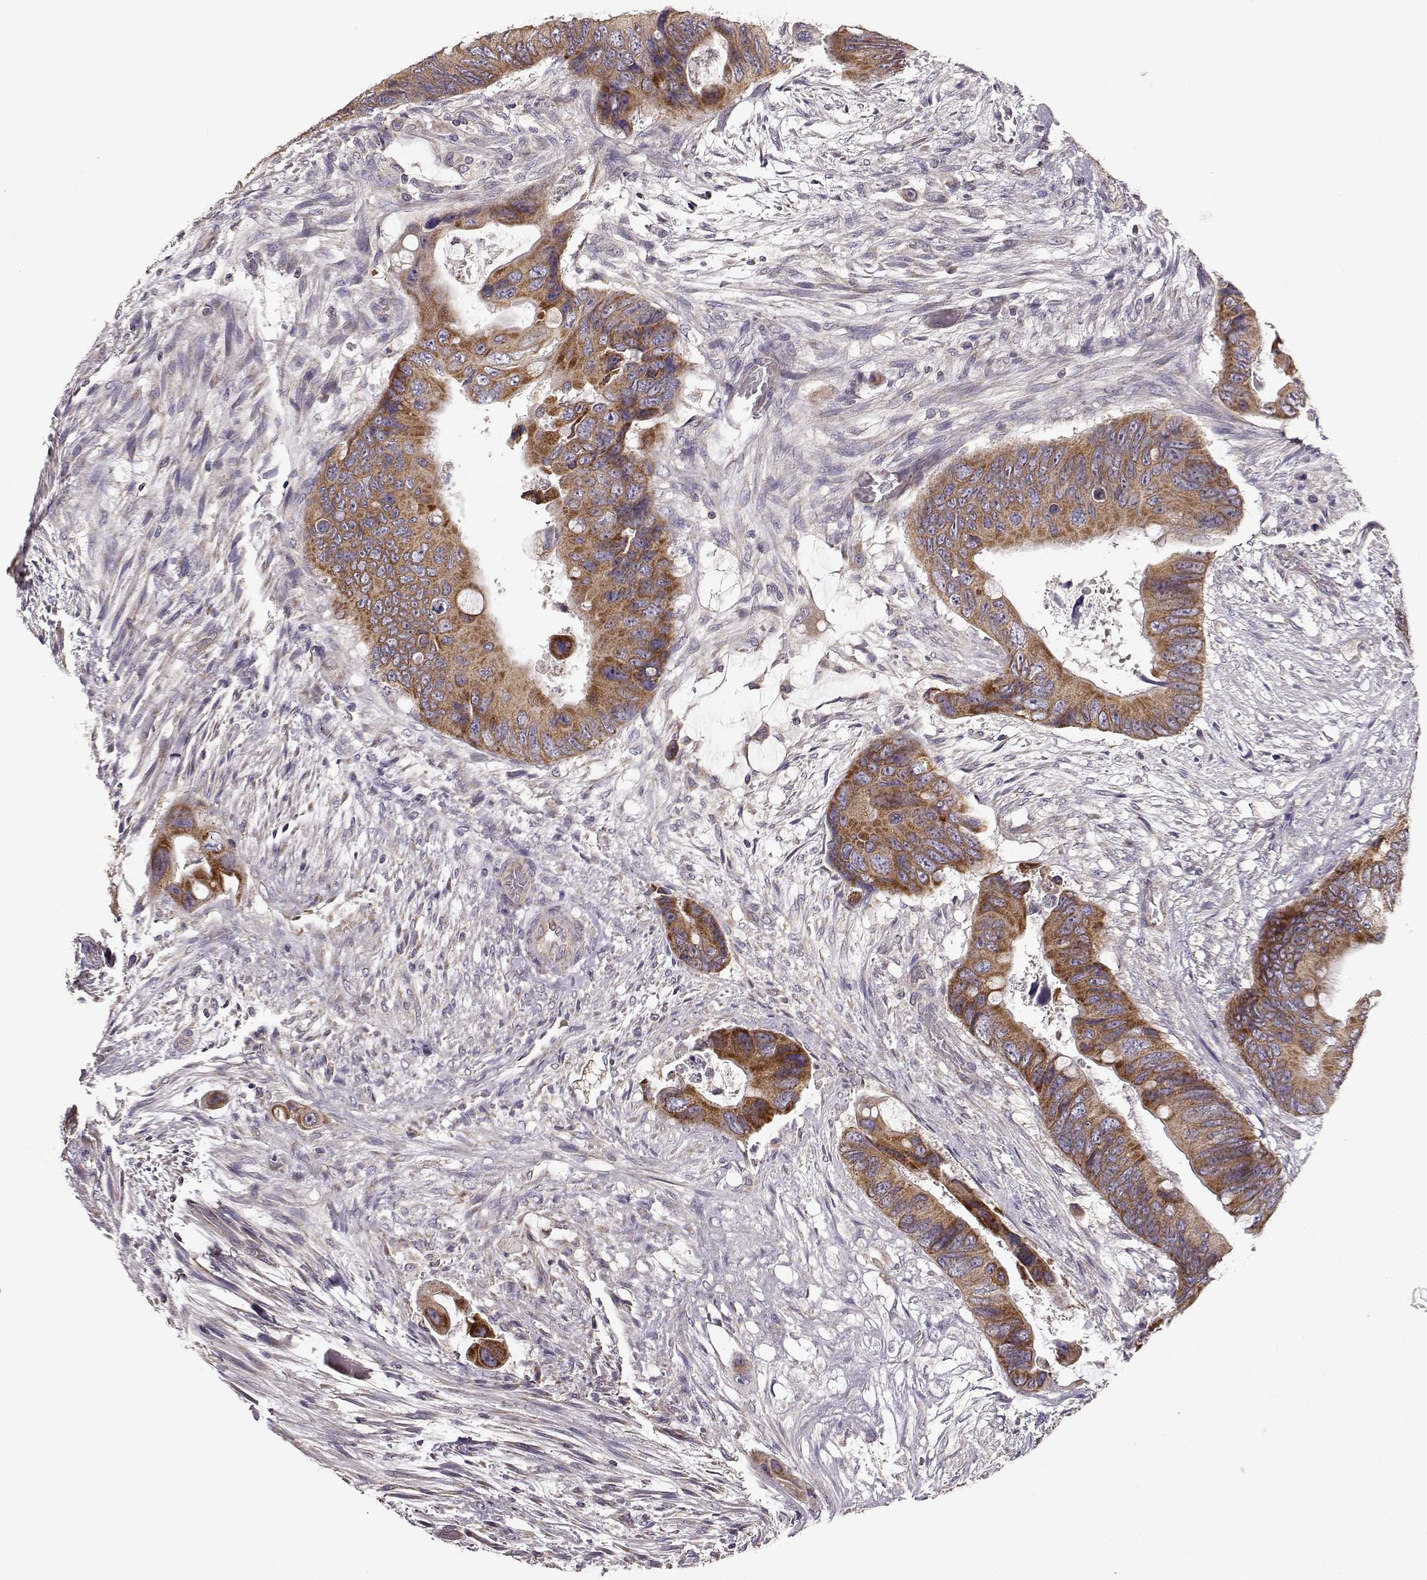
{"staining": {"intensity": "moderate", "quantity": ">75%", "location": "cytoplasmic/membranous"}, "tissue": "colorectal cancer", "cell_type": "Tumor cells", "image_type": "cancer", "snomed": [{"axis": "morphology", "description": "Adenocarcinoma, NOS"}, {"axis": "topography", "description": "Rectum"}], "caption": "IHC image of neoplastic tissue: human colorectal adenocarcinoma stained using immunohistochemistry (IHC) shows medium levels of moderate protein expression localized specifically in the cytoplasmic/membranous of tumor cells, appearing as a cytoplasmic/membranous brown color.", "gene": "ERBB3", "patient": {"sex": "male", "age": 63}}